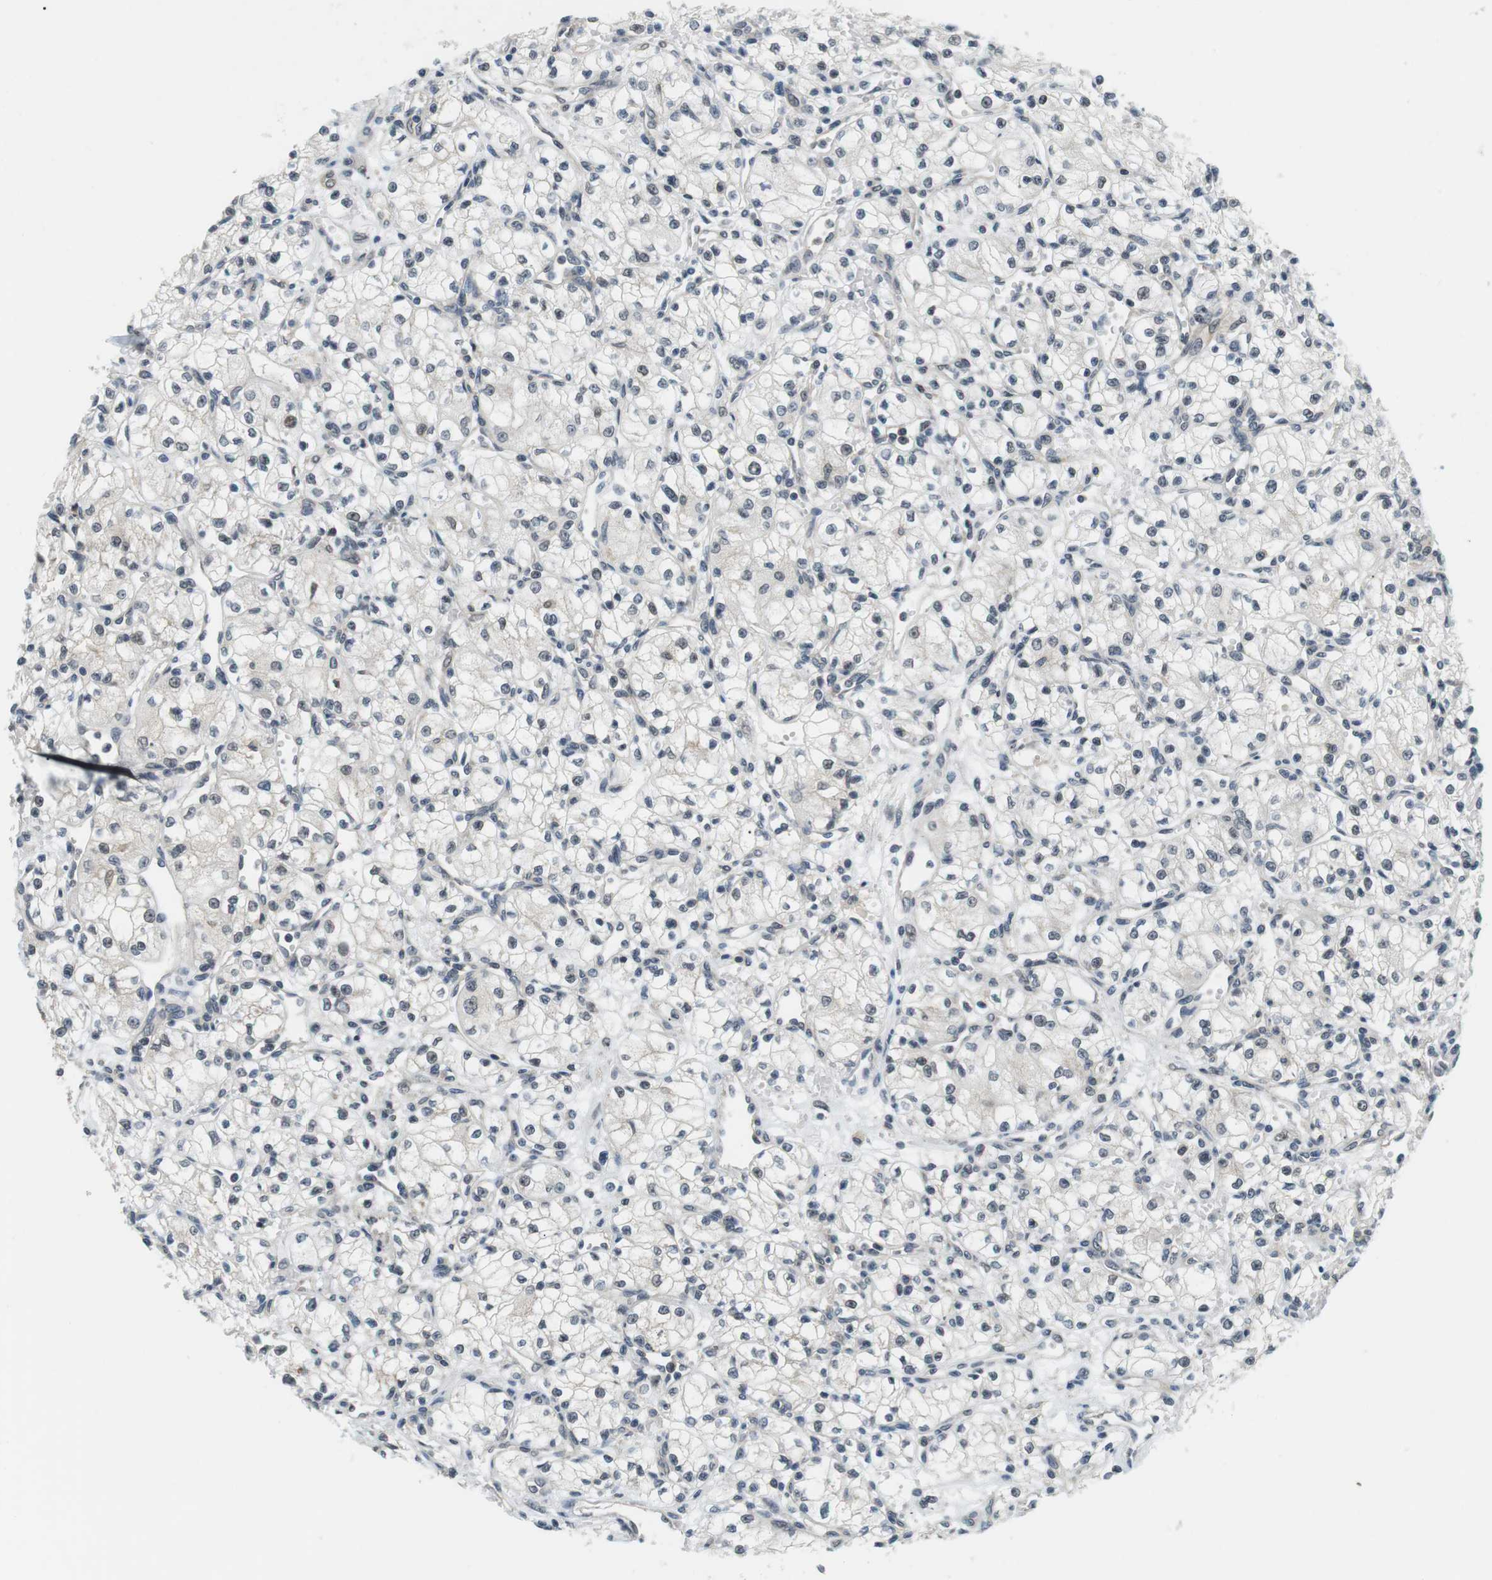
{"staining": {"intensity": "weak", "quantity": "<25%", "location": "nuclear"}, "tissue": "renal cancer", "cell_type": "Tumor cells", "image_type": "cancer", "snomed": [{"axis": "morphology", "description": "Normal tissue, NOS"}, {"axis": "morphology", "description": "Adenocarcinoma, NOS"}, {"axis": "topography", "description": "Kidney"}], "caption": "This photomicrograph is of adenocarcinoma (renal) stained with immunohistochemistry (IHC) to label a protein in brown with the nuclei are counter-stained blue. There is no positivity in tumor cells. (Stains: DAB (3,3'-diaminobenzidine) immunohistochemistry with hematoxylin counter stain, Microscopy: brightfield microscopy at high magnification).", "gene": "CSNK2B", "patient": {"sex": "male", "age": 59}}